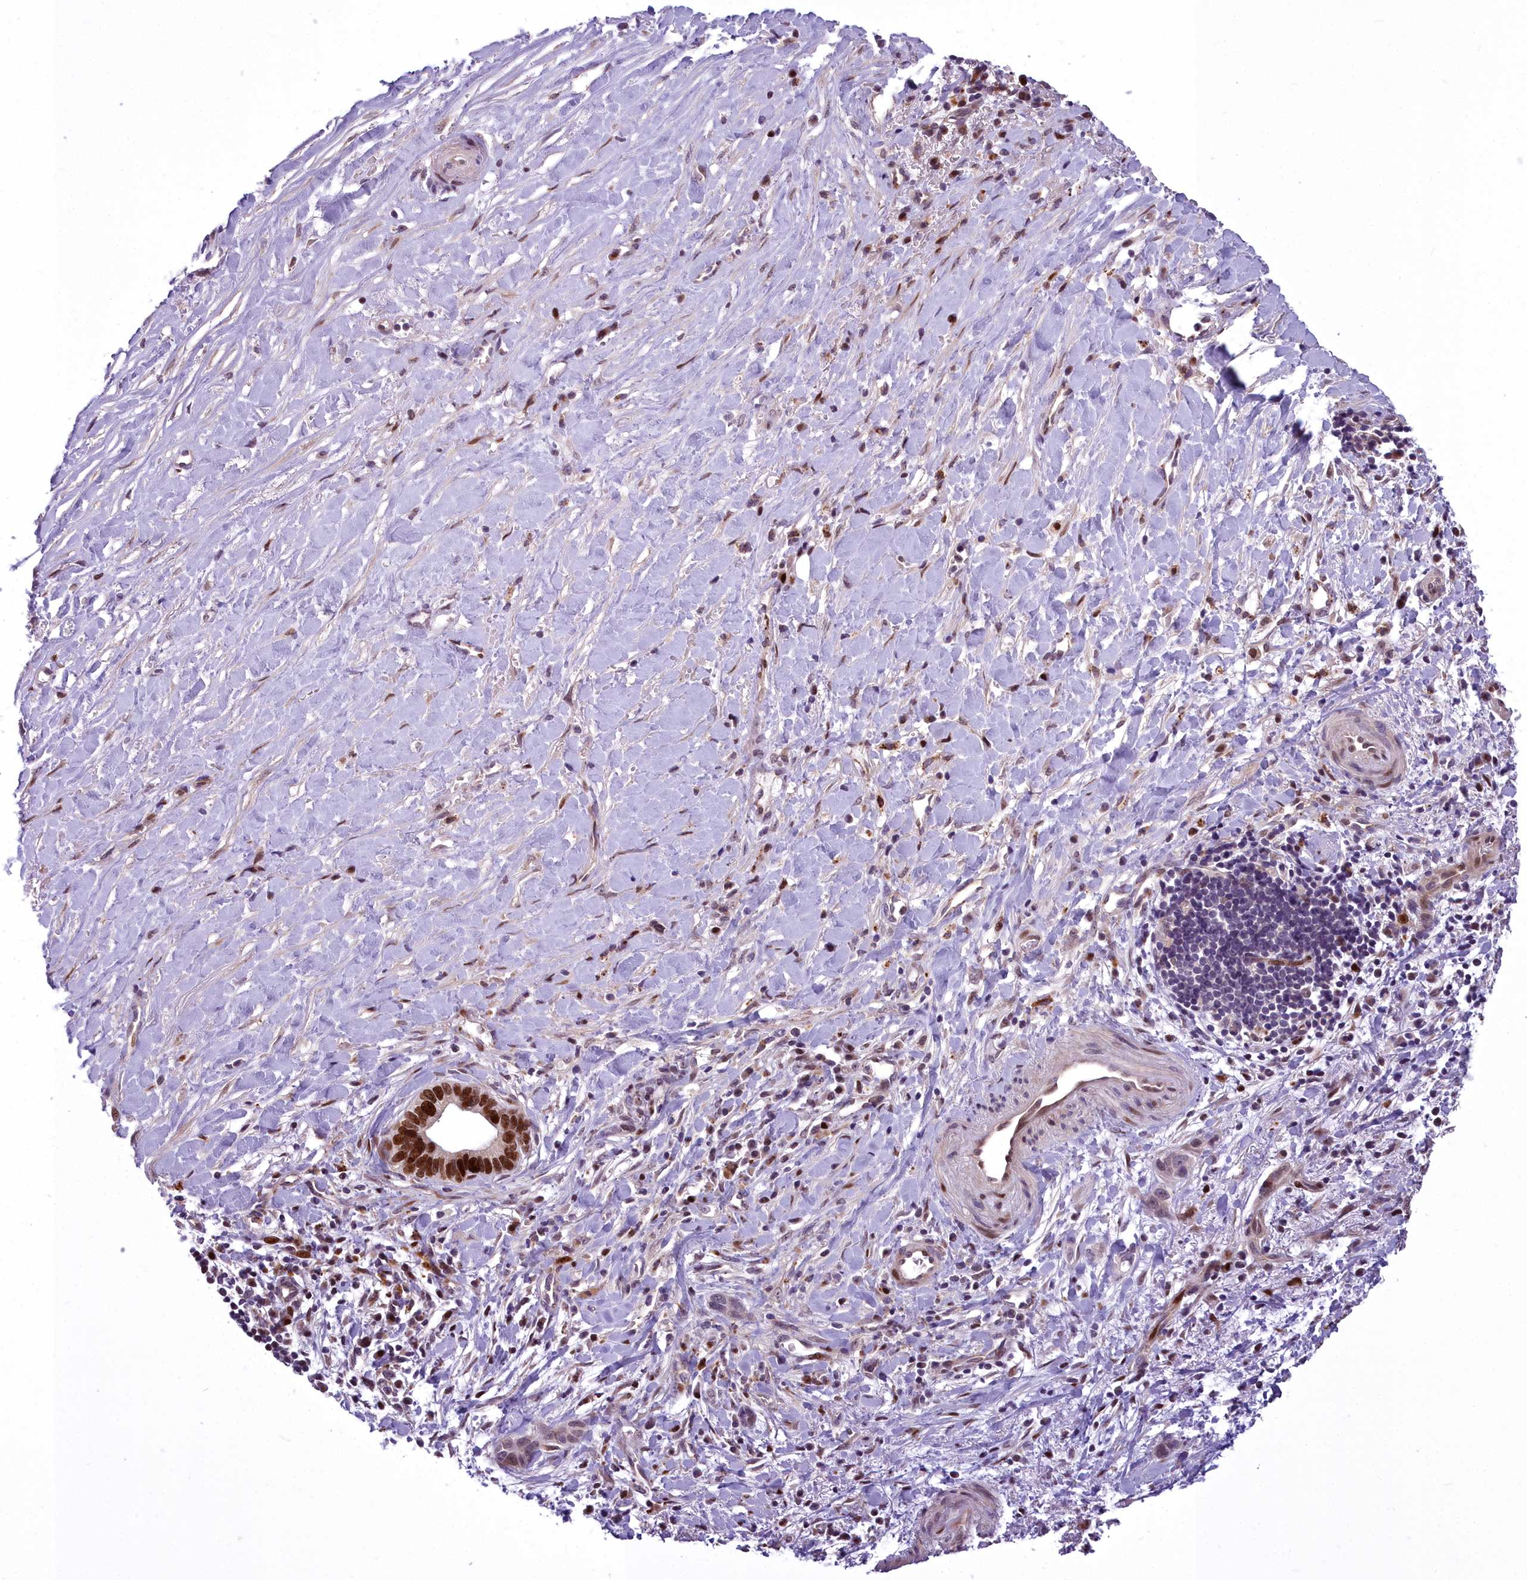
{"staining": {"intensity": "strong", "quantity": ">75%", "location": "nuclear"}, "tissue": "liver cancer", "cell_type": "Tumor cells", "image_type": "cancer", "snomed": [{"axis": "morphology", "description": "Cholangiocarcinoma"}, {"axis": "topography", "description": "Liver"}], "caption": "Cholangiocarcinoma (liver) tissue reveals strong nuclear positivity in approximately >75% of tumor cells", "gene": "AP1M1", "patient": {"sex": "female", "age": 79}}